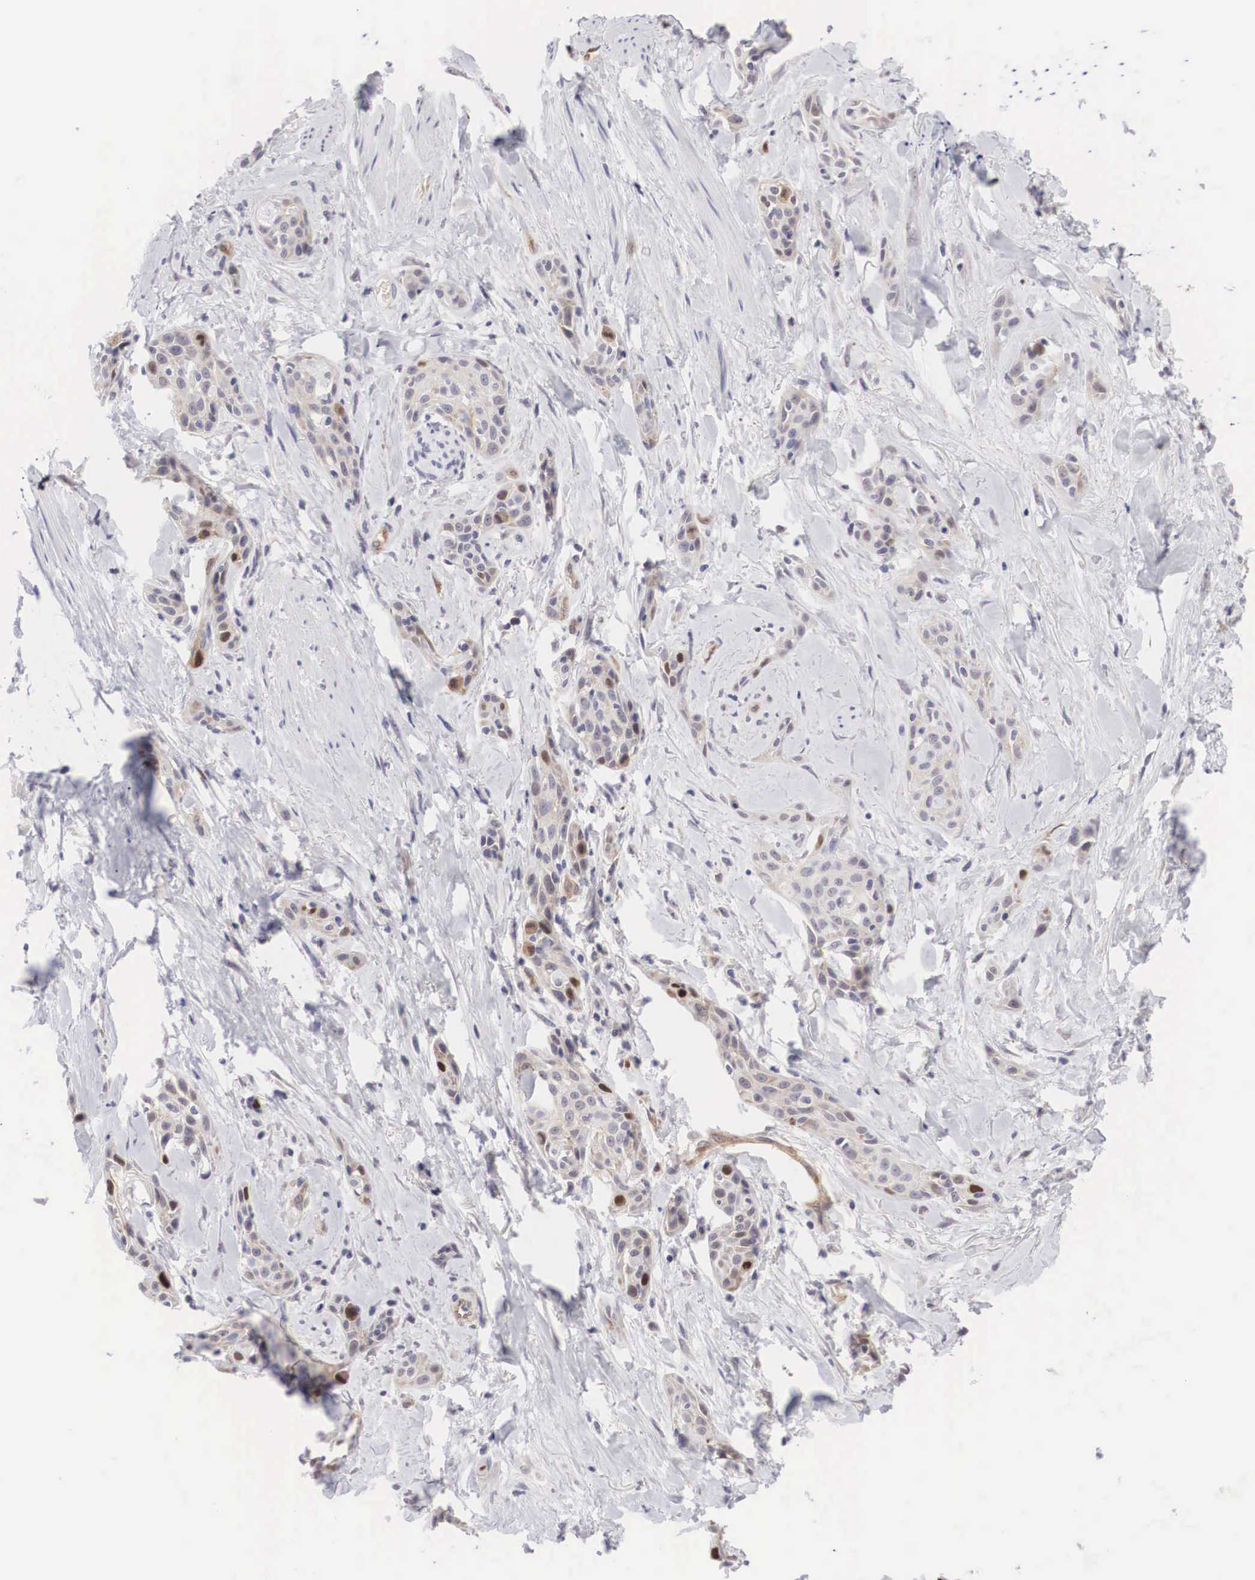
{"staining": {"intensity": "moderate", "quantity": "<25%", "location": "cytoplasmic/membranous,nuclear"}, "tissue": "skin cancer", "cell_type": "Tumor cells", "image_type": "cancer", "snomed": [{"axis": "morphology", "description": "Squamous cell carcinoma, NOS"}, {"axis": "topography", "description": "Skin"}, {"axis": "topography", "description": "Anal"}], "caption": "Immunohistochemical staining of squamous cell carcinoma (skin) displays low levels of moderate cytoplasmic/membranous and nuclear positivity in approximately <25% of tumor cells.", "gene": "MAST4", "patient": {"sex": "male", "age": 64}}